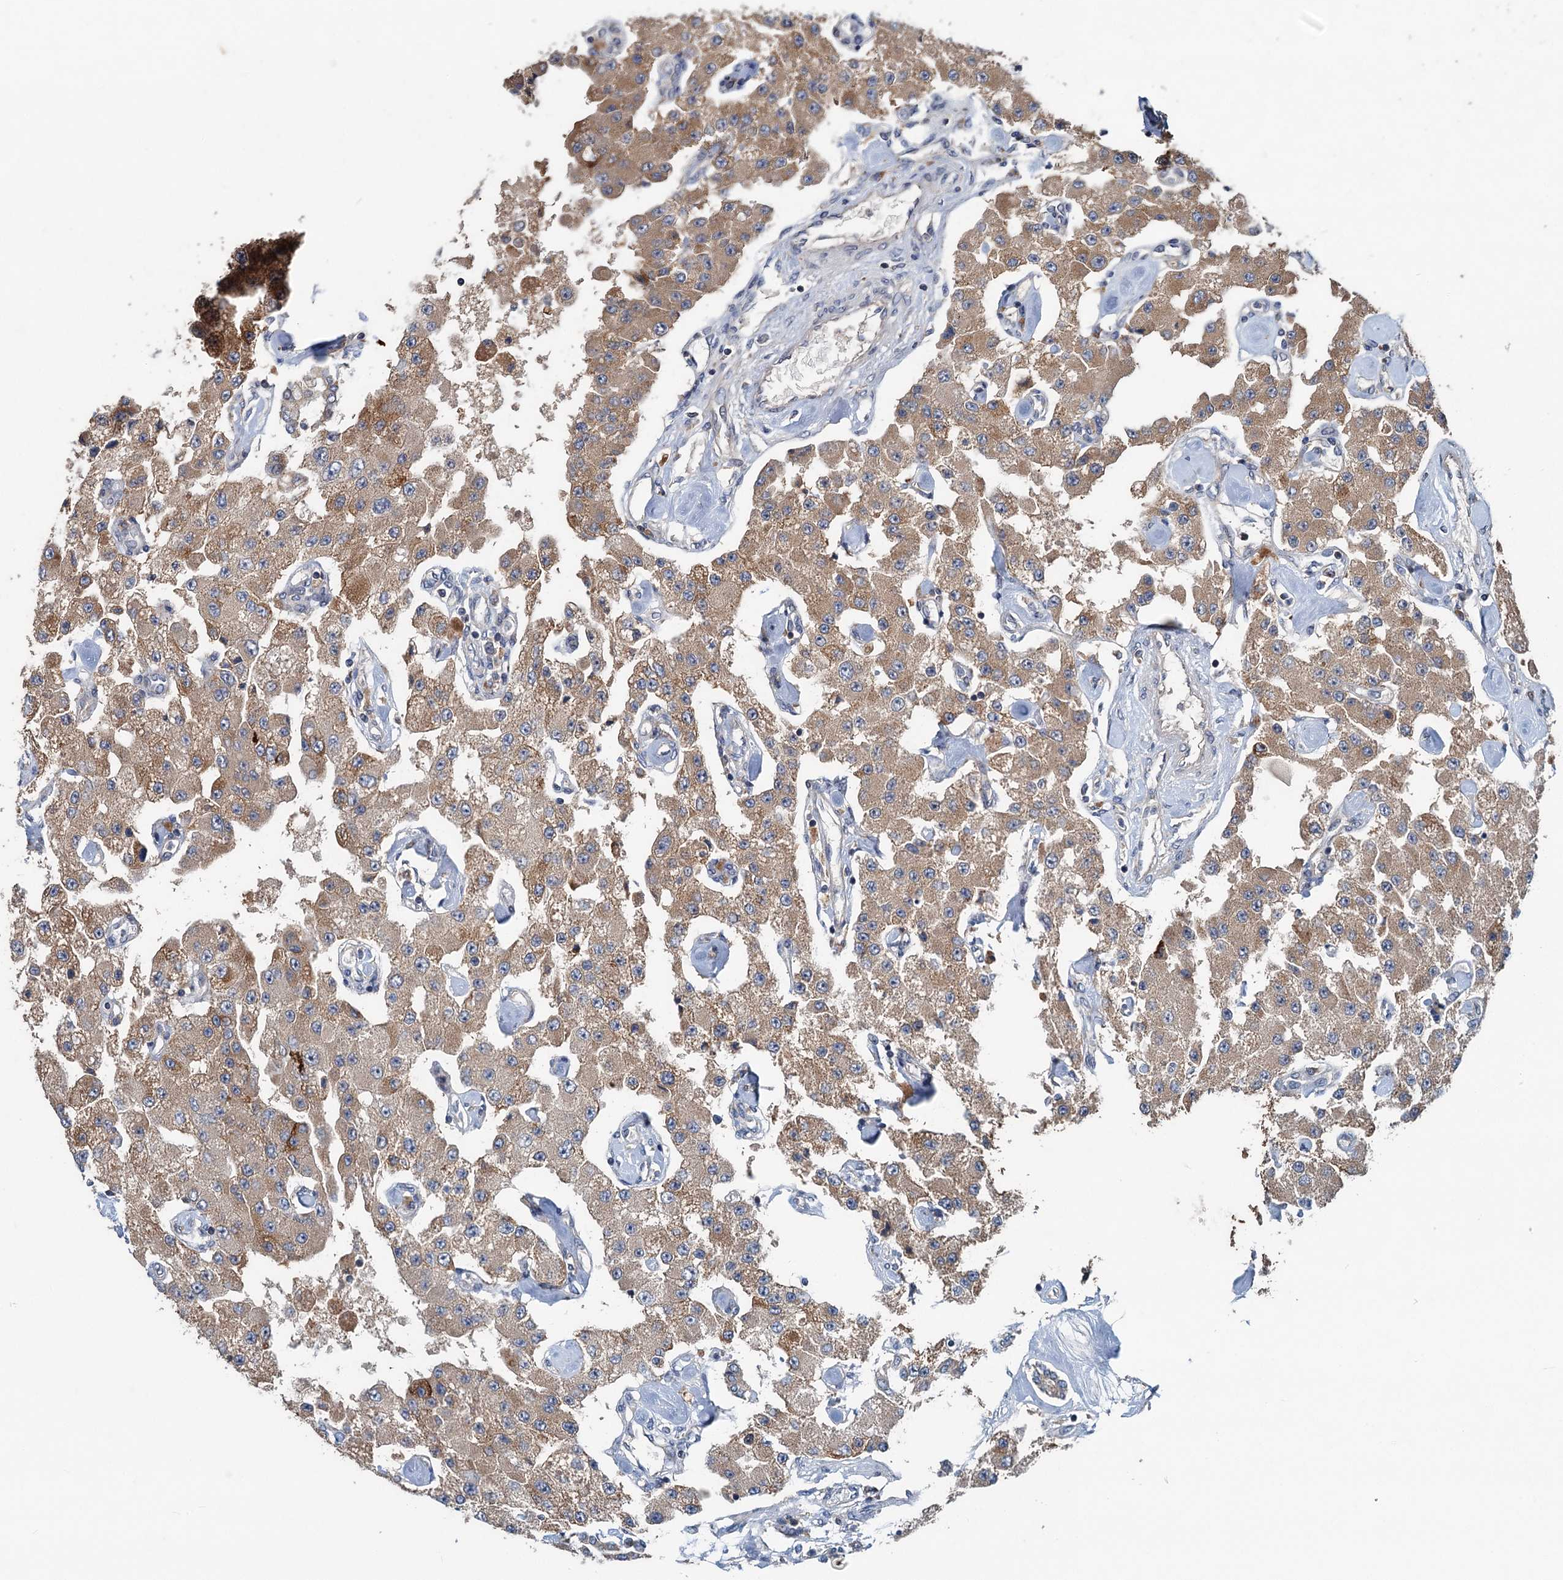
{"staining": {"intensity": "moderate", "quantity": ">75%", "location": "cytoplasmic/membranous"}, "tissue": "carcinoid", "cell_type": "Tumor cells", "image_type": "cancer", "snomed": [{"axis": "morphology", "description": "Carcinoid, malignant, NOS"}, {"axis": "topography", "description": "Pancreas"}], "caption": "This image demonstrates immunohistochemistry (IHC) staining of human malignant carcinoid, with medium moderate cytoplasmic/membranous staining in approximately >75% of tumor cells.", "gene": "OTUB1", "patient": {"sex": "male", "age": 41}}